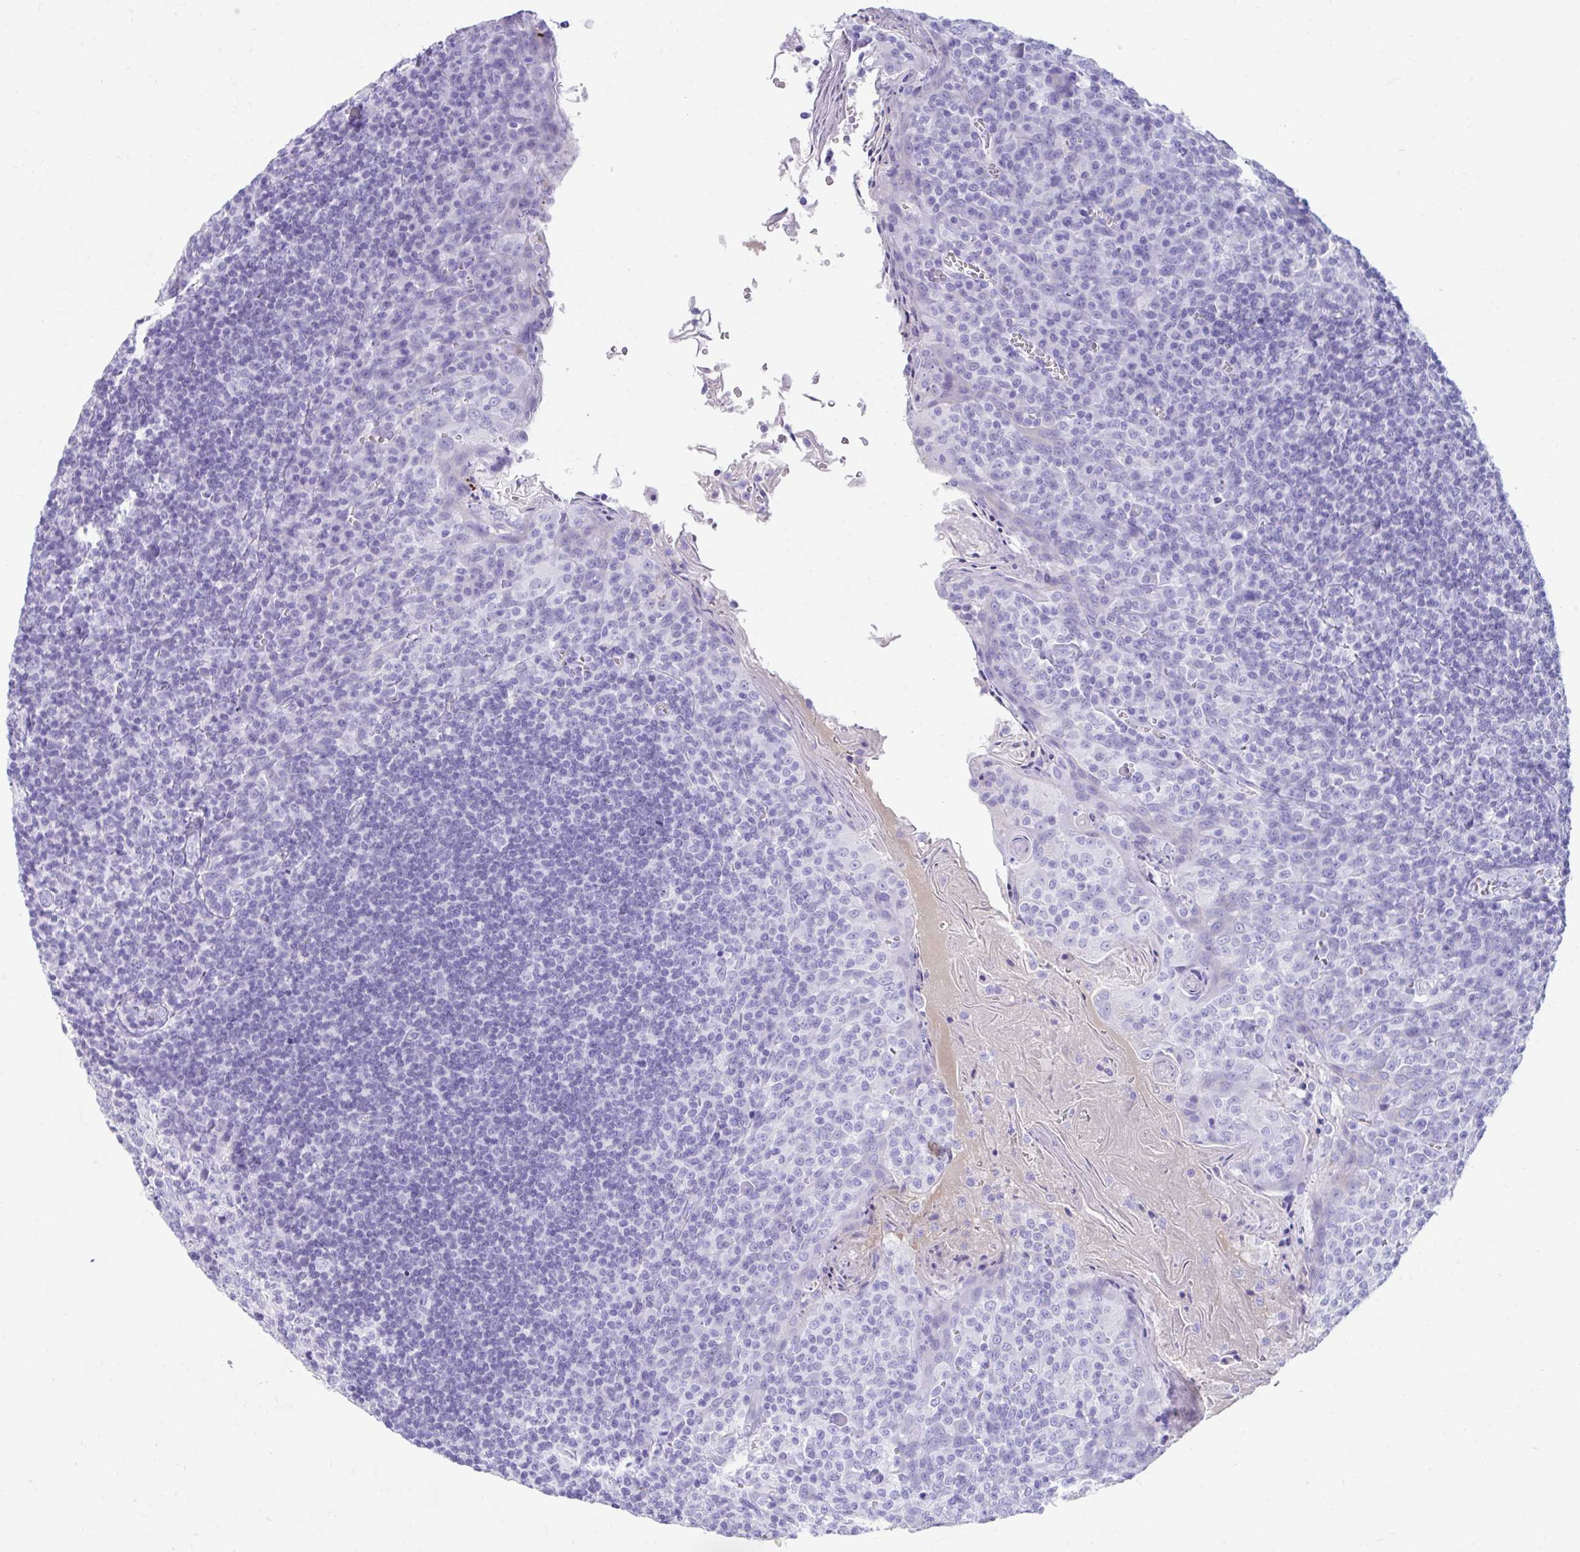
{"staining": {"intensity": "negative", "quantity": "none", "location": "none"}, "tissue": "tonsil", "cell_type": "Germinal center cells", "image_type": "normal", "snomed": [{"axis": "morphology", "description": "Normal tissue, NOS"}, {"axis": "topography", "description": "Tonsil"}], "caption": "Germinal center cells show no significant protein positivity in benign tonsil. (DAB immunohistochemistry, high magnification).", "gene": "SMIM9", "patient": {"sex": "male", "age": 27}}